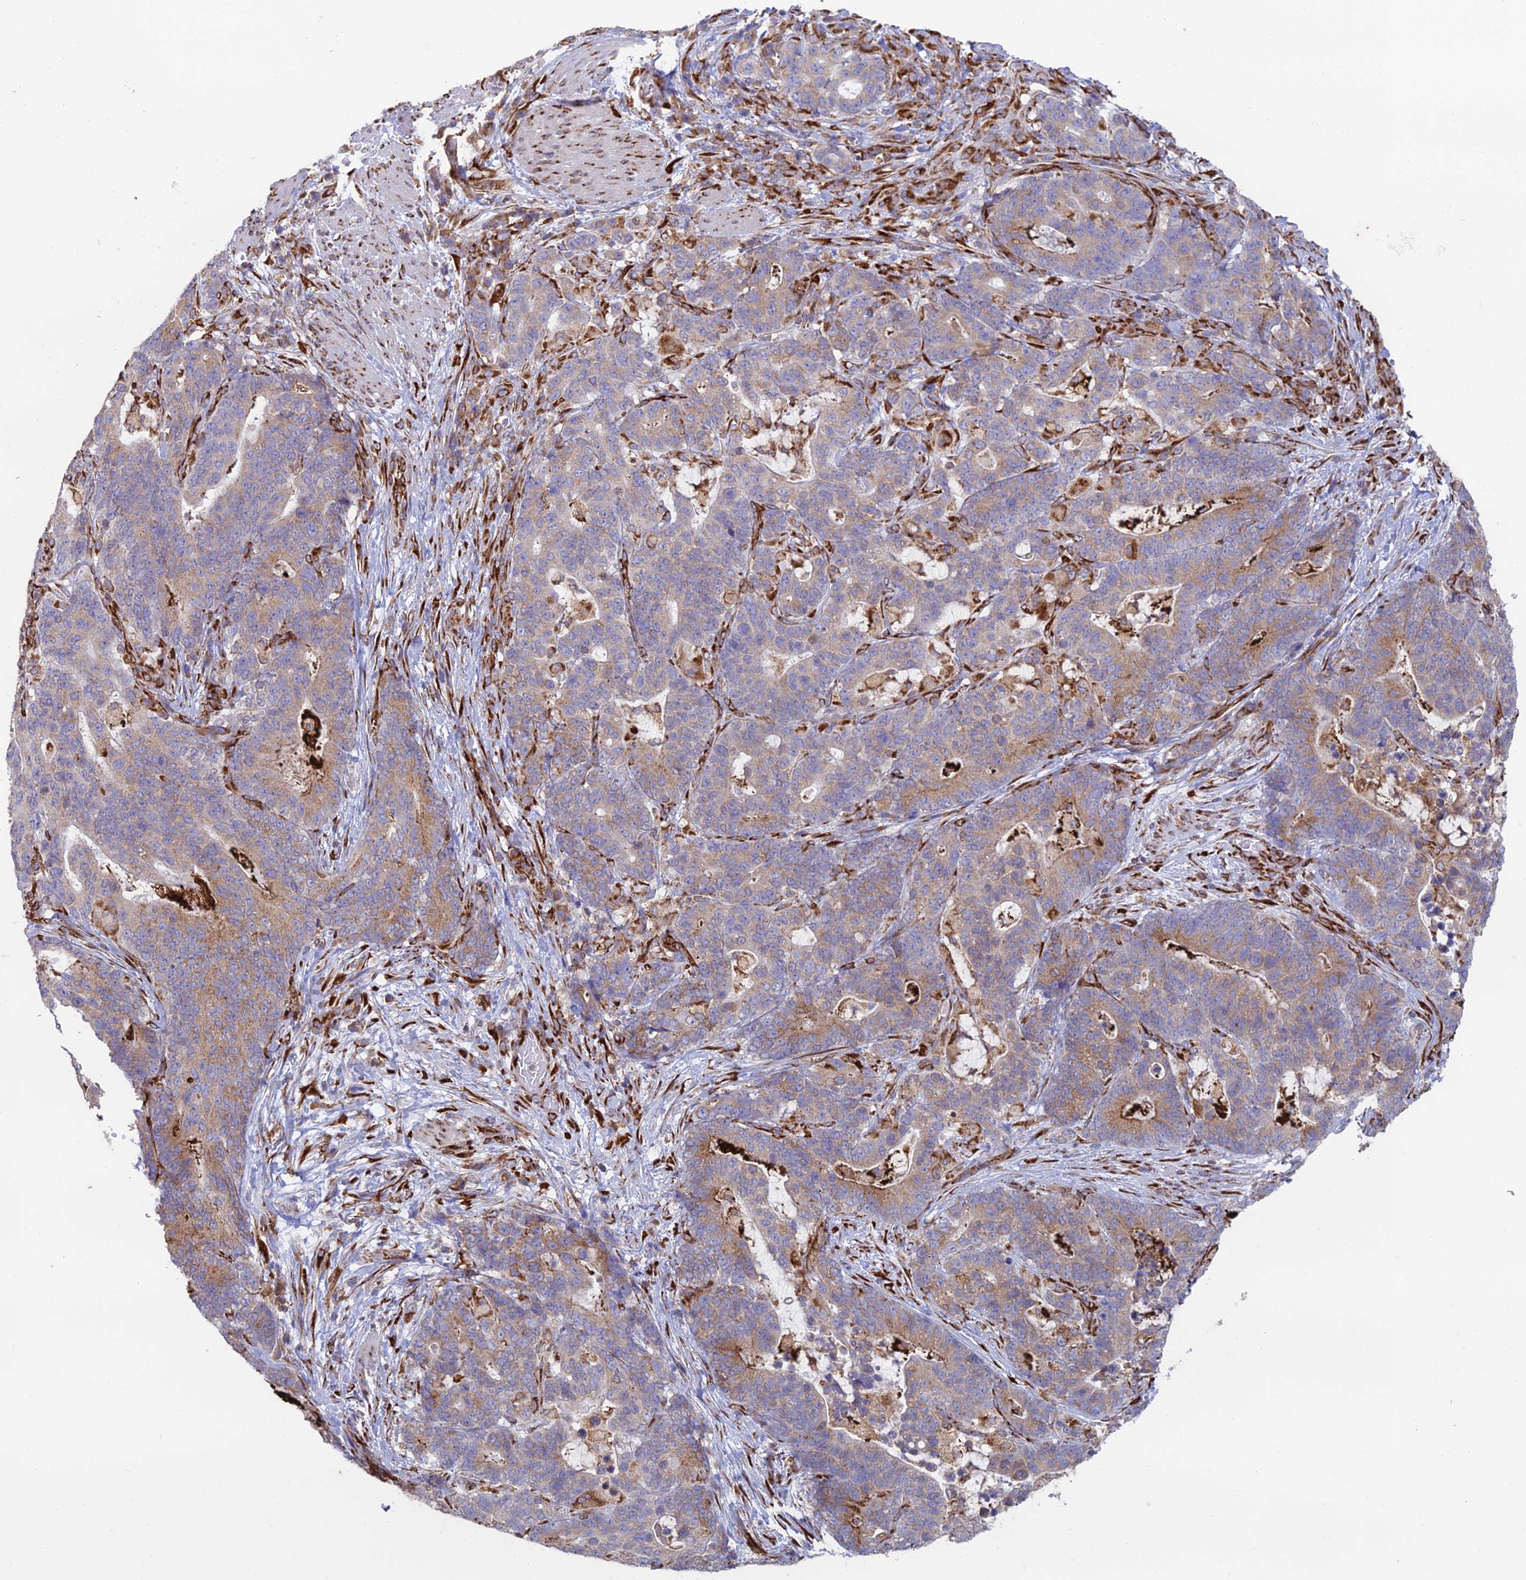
{"staining": {"intensity": "weak", "quantity": "25%-75%", "location": "cytoplasmic/membranous"}, "tissue": "stomach cancer", "cell_type": "Tumor cells", "image_type": "cancer", "snomed": [{"axis": "morphology", "description": "Normal tissue, NOS"}, {"axis": "morphology", "description": "Adenocarcinoma, NOS"}, {"axis": "topography", "description": "Stomach"}], "caption": "Brown immunohistochemical staining in stomach adenocarcinoma reveals weak cytoplasmic/membranous positivity in approximately 25%-75% of tumor cells.", "gene": "CCDC69", "patient": {"sex": "female", "age": 64}}